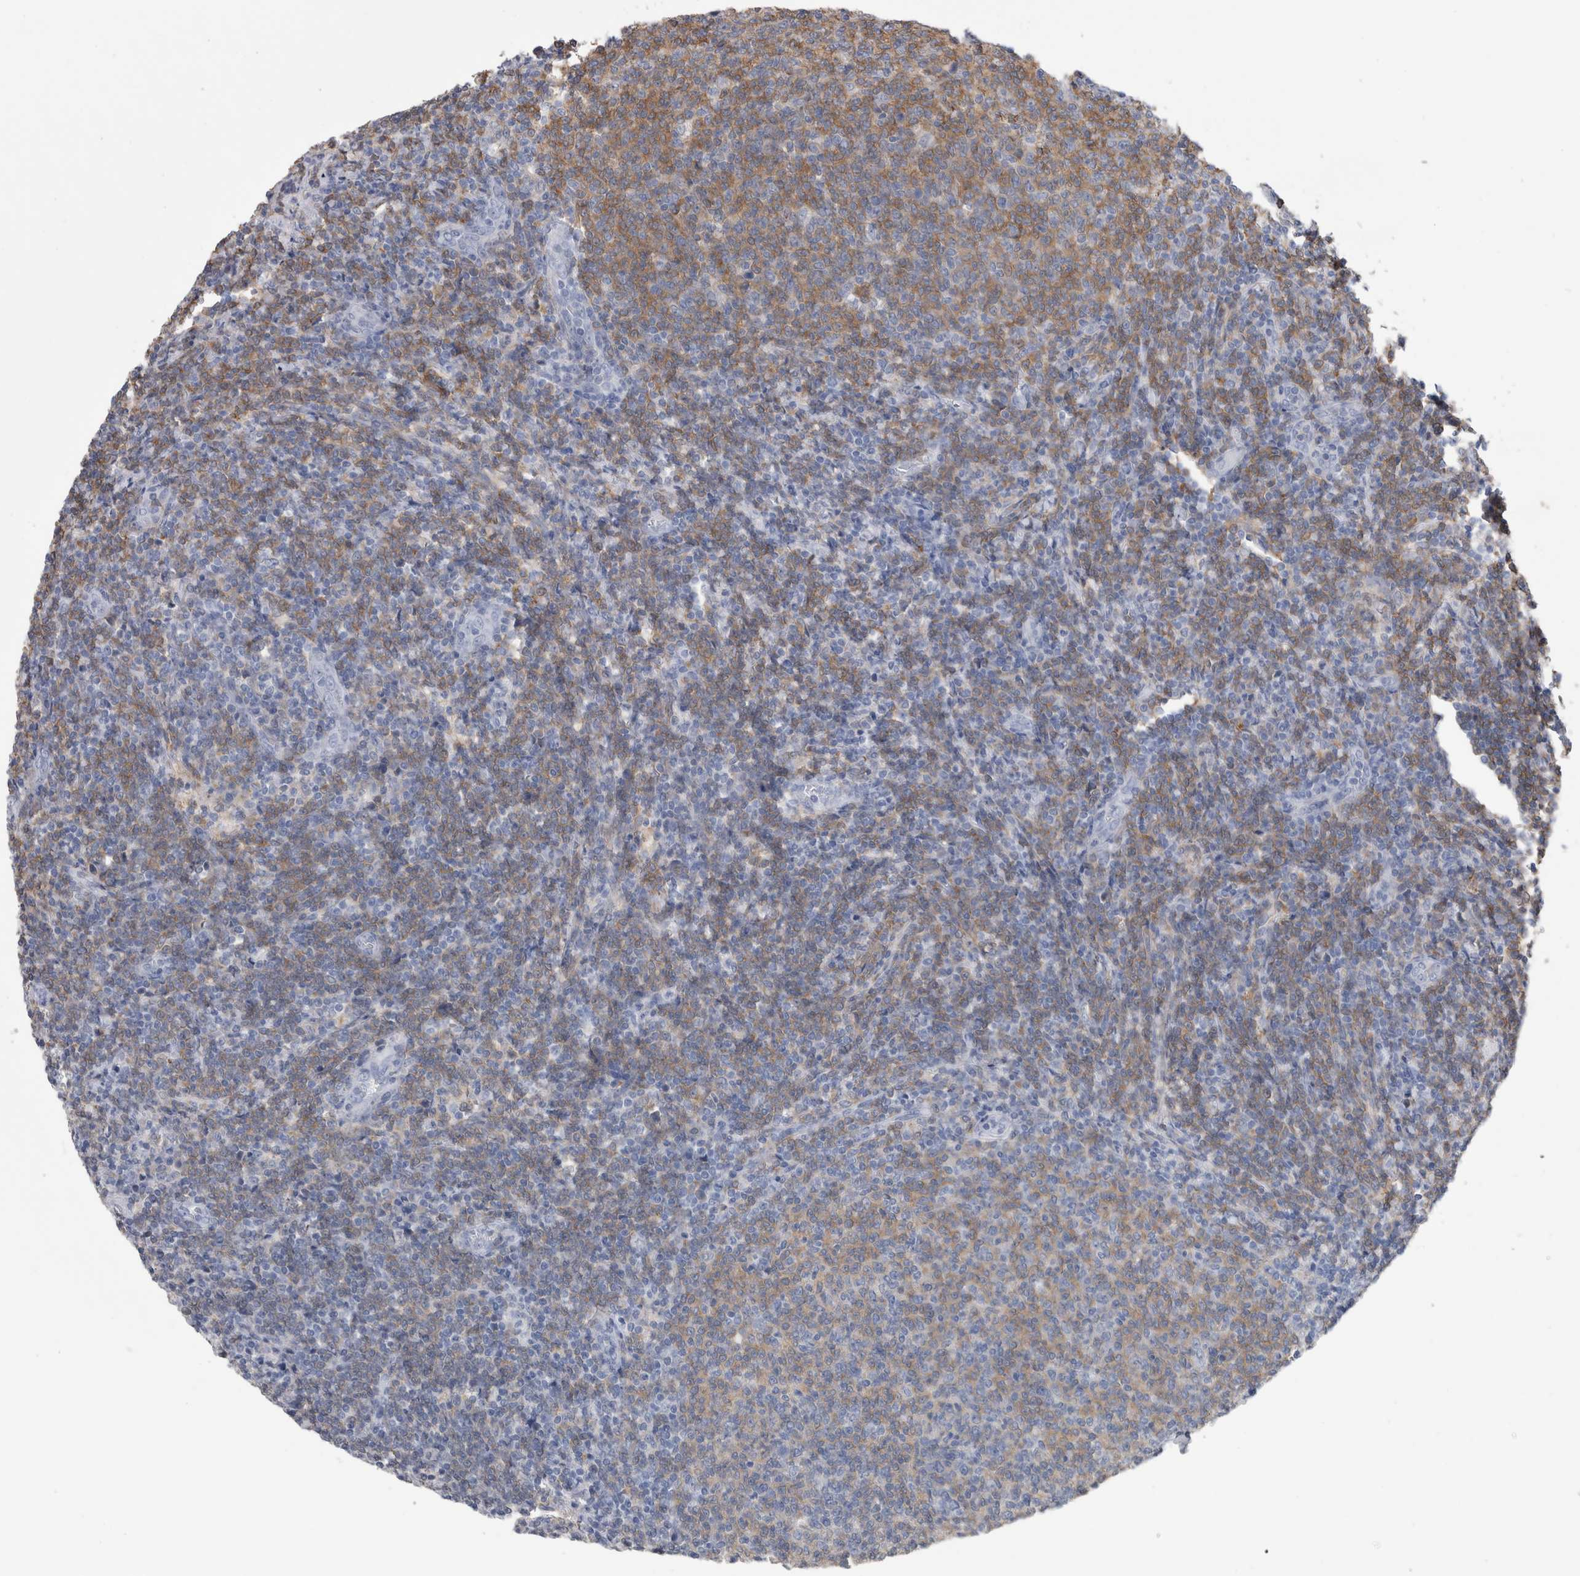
{"staining": {"intensity": "moderate", "quantity": ">75%", "location": "cytoplasmic/membranous"}, "tissue": "lymphoma", "cell_type": "Tumor cells", "image_type": "cancer", "snomed": [{"axis": "morphology", "description": "Malignant lymphoma, non-Hodgkin's type, Low grade"}, {"axis": "topography", "description": "Lymph node"}], "caption": "A histopathology image of low-grade malignant lymphoma, non-Hodgkin's type stained for a protein reveals moderate cytoplasmic/membranous brown staining in tumor cells.", "gene": "SCRN1", "patient": {"sex": "male", "age": 66}}